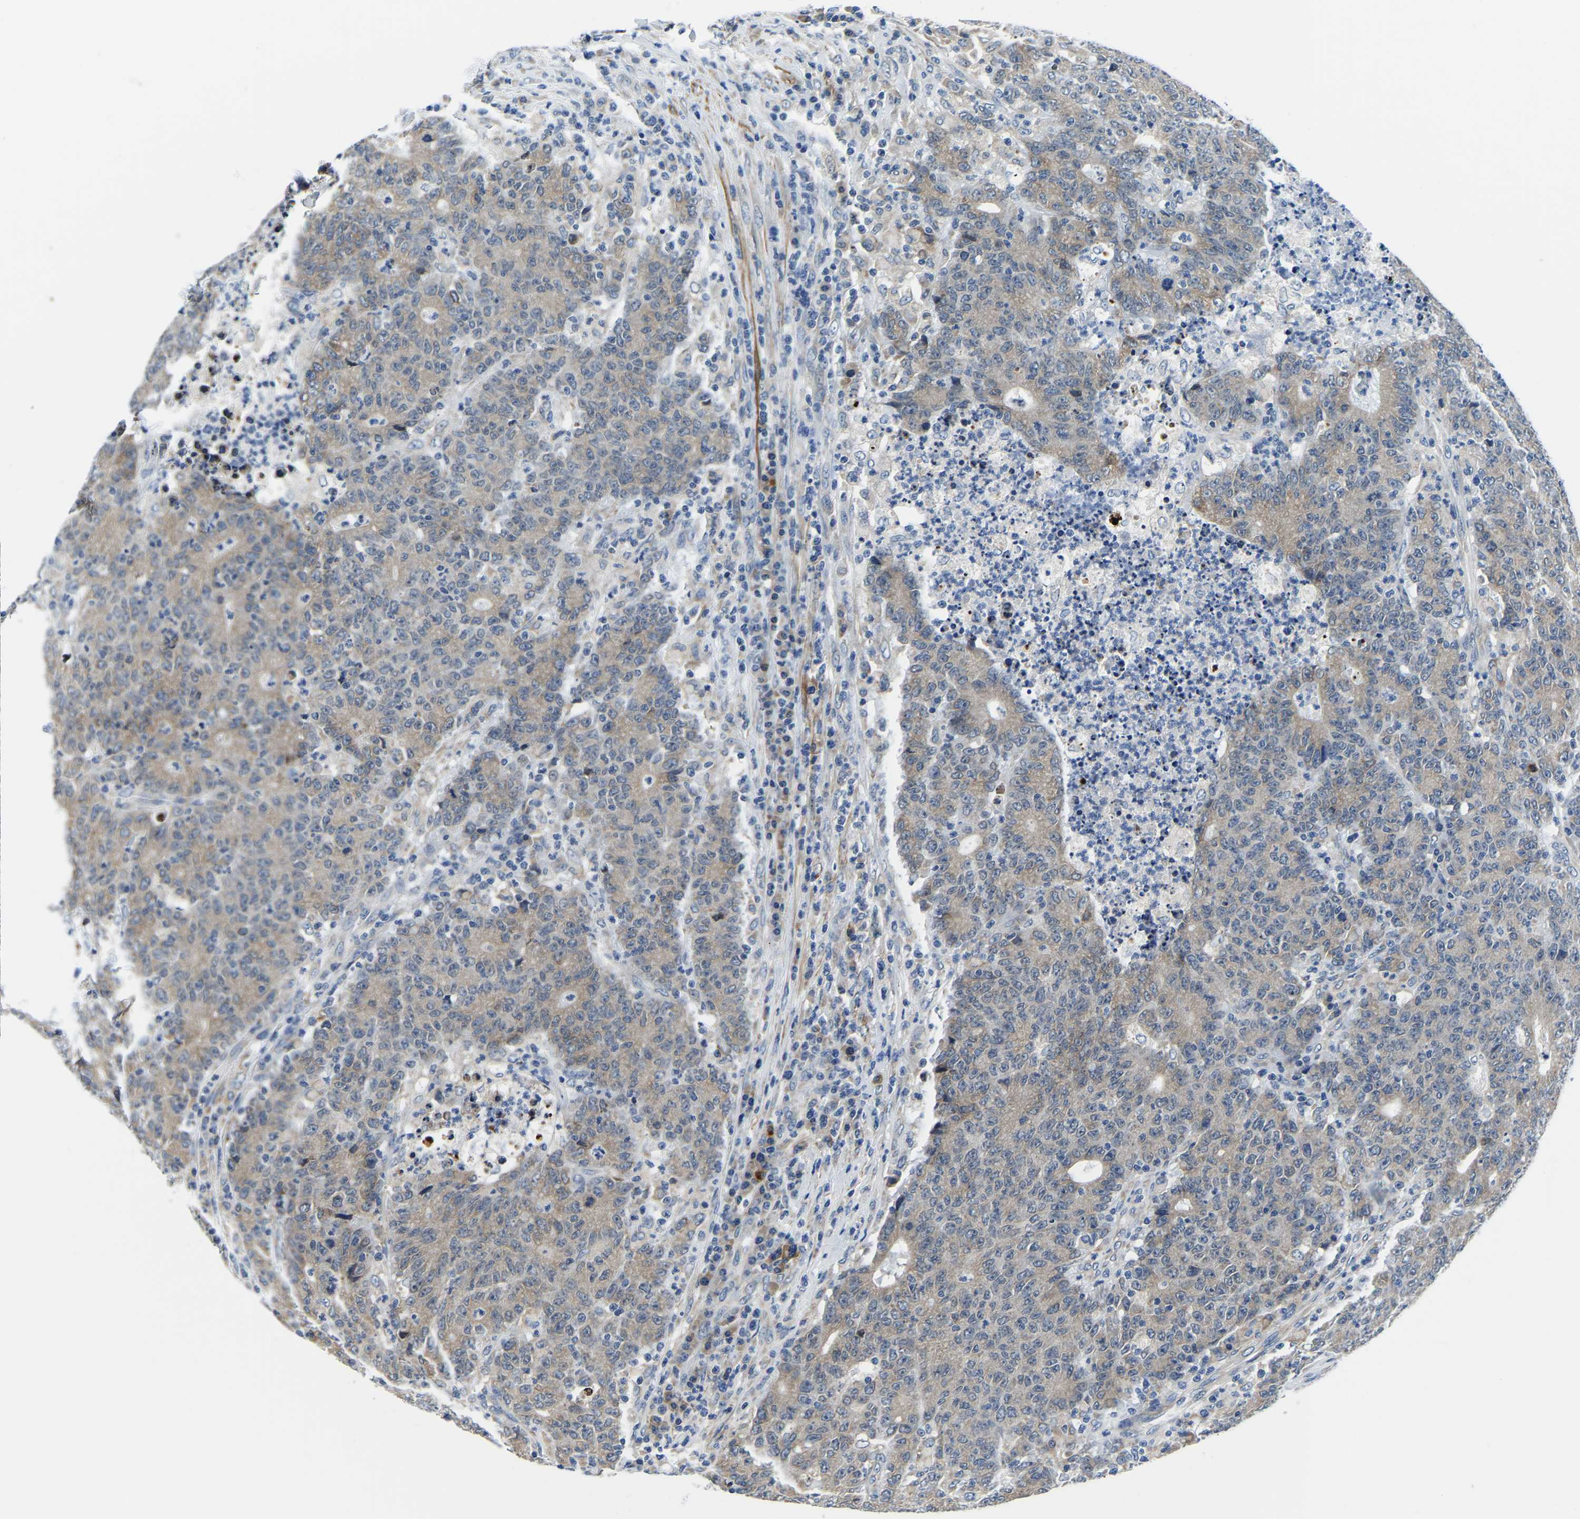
{"staining": {"intensity": "weak", "quantity": "25%-75%", "location": "cytoplasmic/membranous"}, "tissue": "colorectal cancer", "cell_type": "Tumor cells", "image_type": "cancer", "snomed": [{"axis": "morphology", "description": "Normal tissue, NOS"}, {"axis": "morphology", "description": "Adenocarcinoma, NOS"}, {"axis": "topography", "description": "Colon"}], "caption": "Brown immunohistochemical staining in human colorectal cancer (adenocarcinoma) demonstrates weak cytoplasmic/membranous expression in approximately 25%-75% of tumor cells. (brown staining indicates protein expression, while blue staining denotes nuclei).", "gene": "LIAS", "patient": {"sex": "female", "age": 75}}